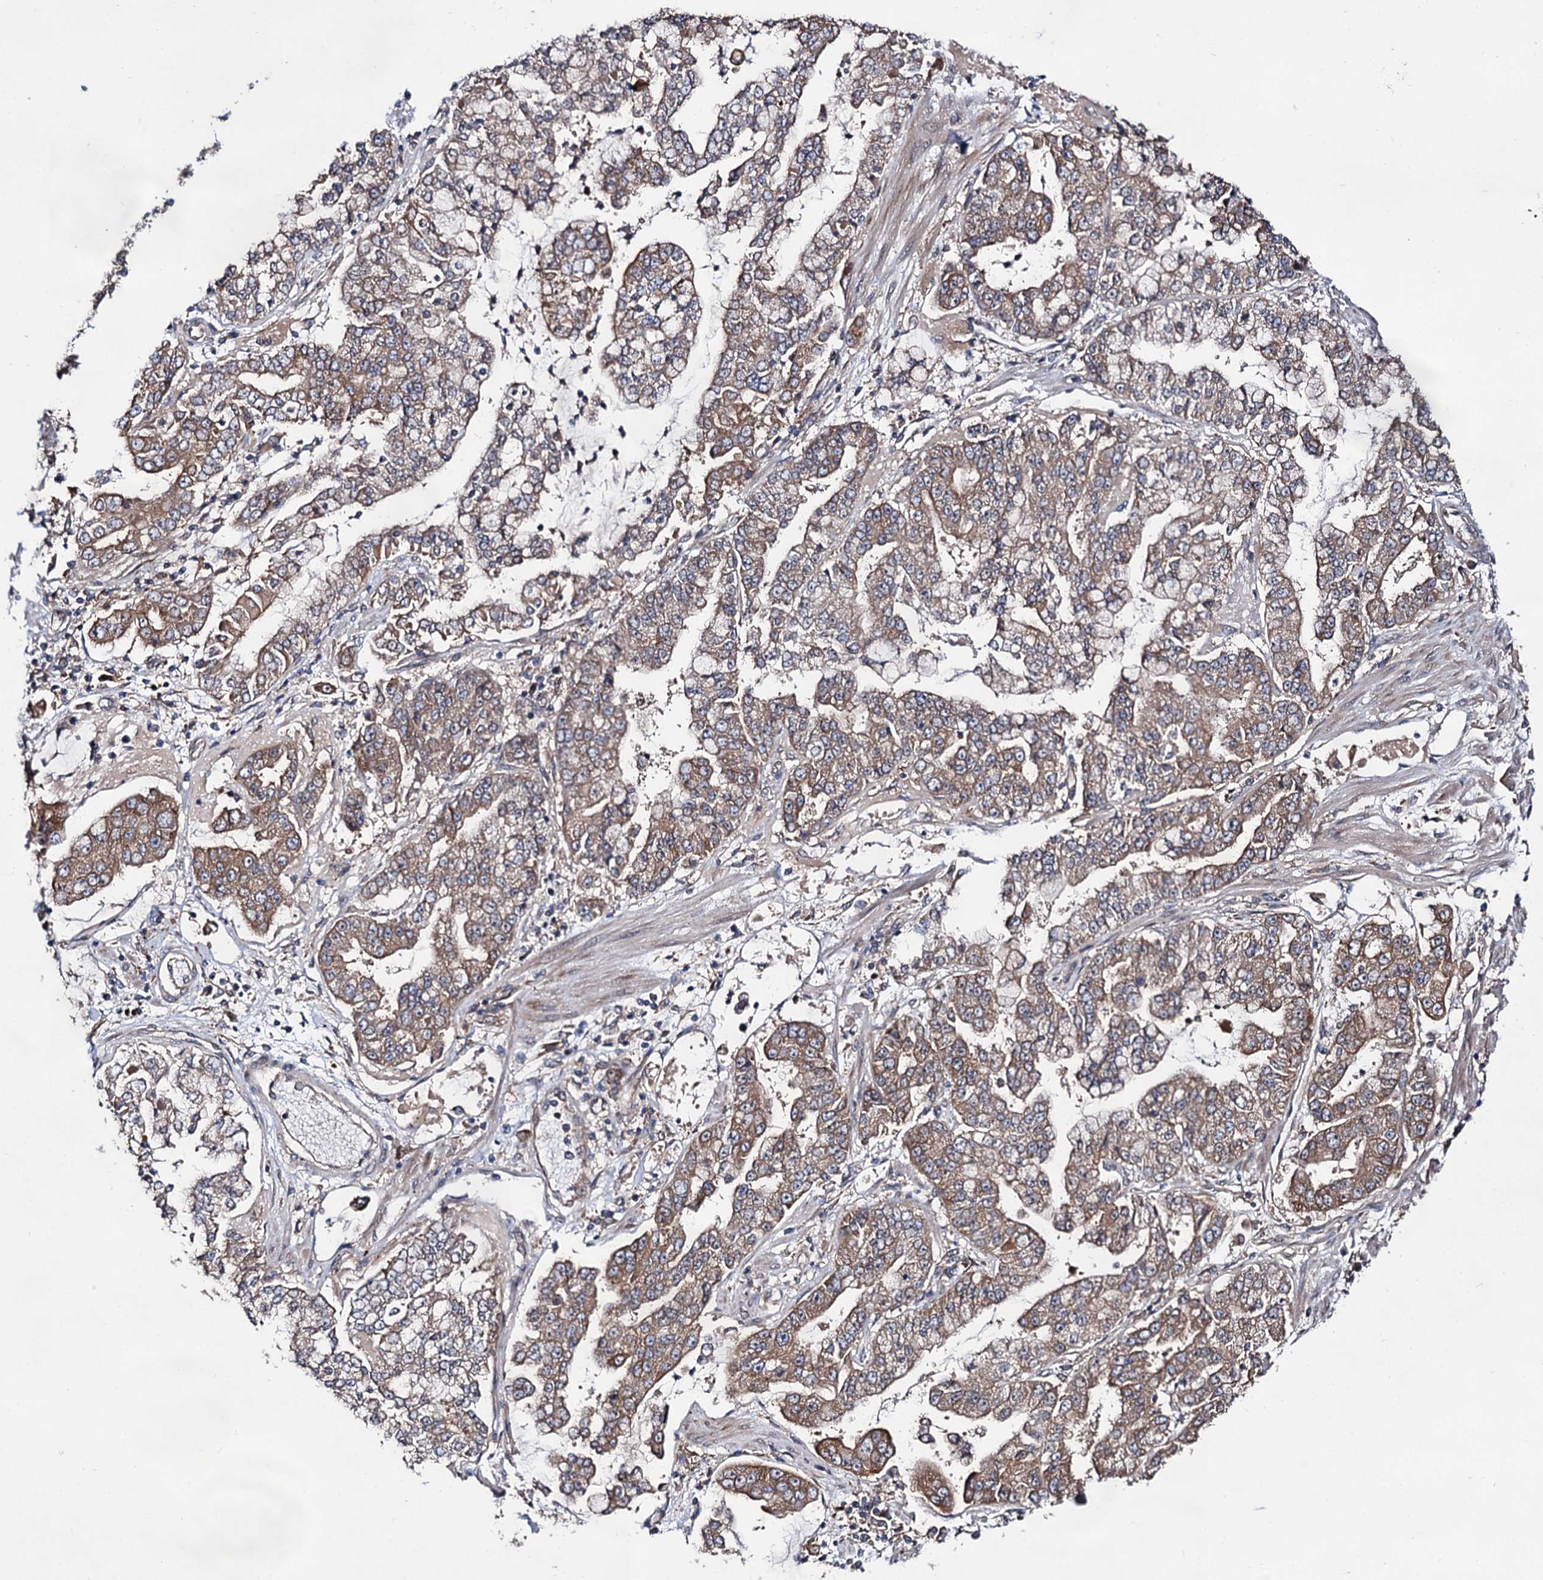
{"staining": {"intensity": "moderate", "quantity": ">75%", "location": "cytoplasmic/membranous"}, "tissue": "stomach cancer", "cell_type": "Tumor cells", "image_type": "cancer", "snomed": [{"axis": "morphology", "description": "Adenocarcinoma, NOS"}, {"axis": "topography", "description": "Stomach"}], "caption": "Stomach cancer (adenocarcinoma) tissue exhibits moderate cytoplasmic/membranous positivity in approximately >75% of tumor cells, visualized by immunohistochemistry. (DAB IHC with brightfield microscopy, high magnification).", "gene": "NAA25", "patient": {"sex": "male", "age": 76}}